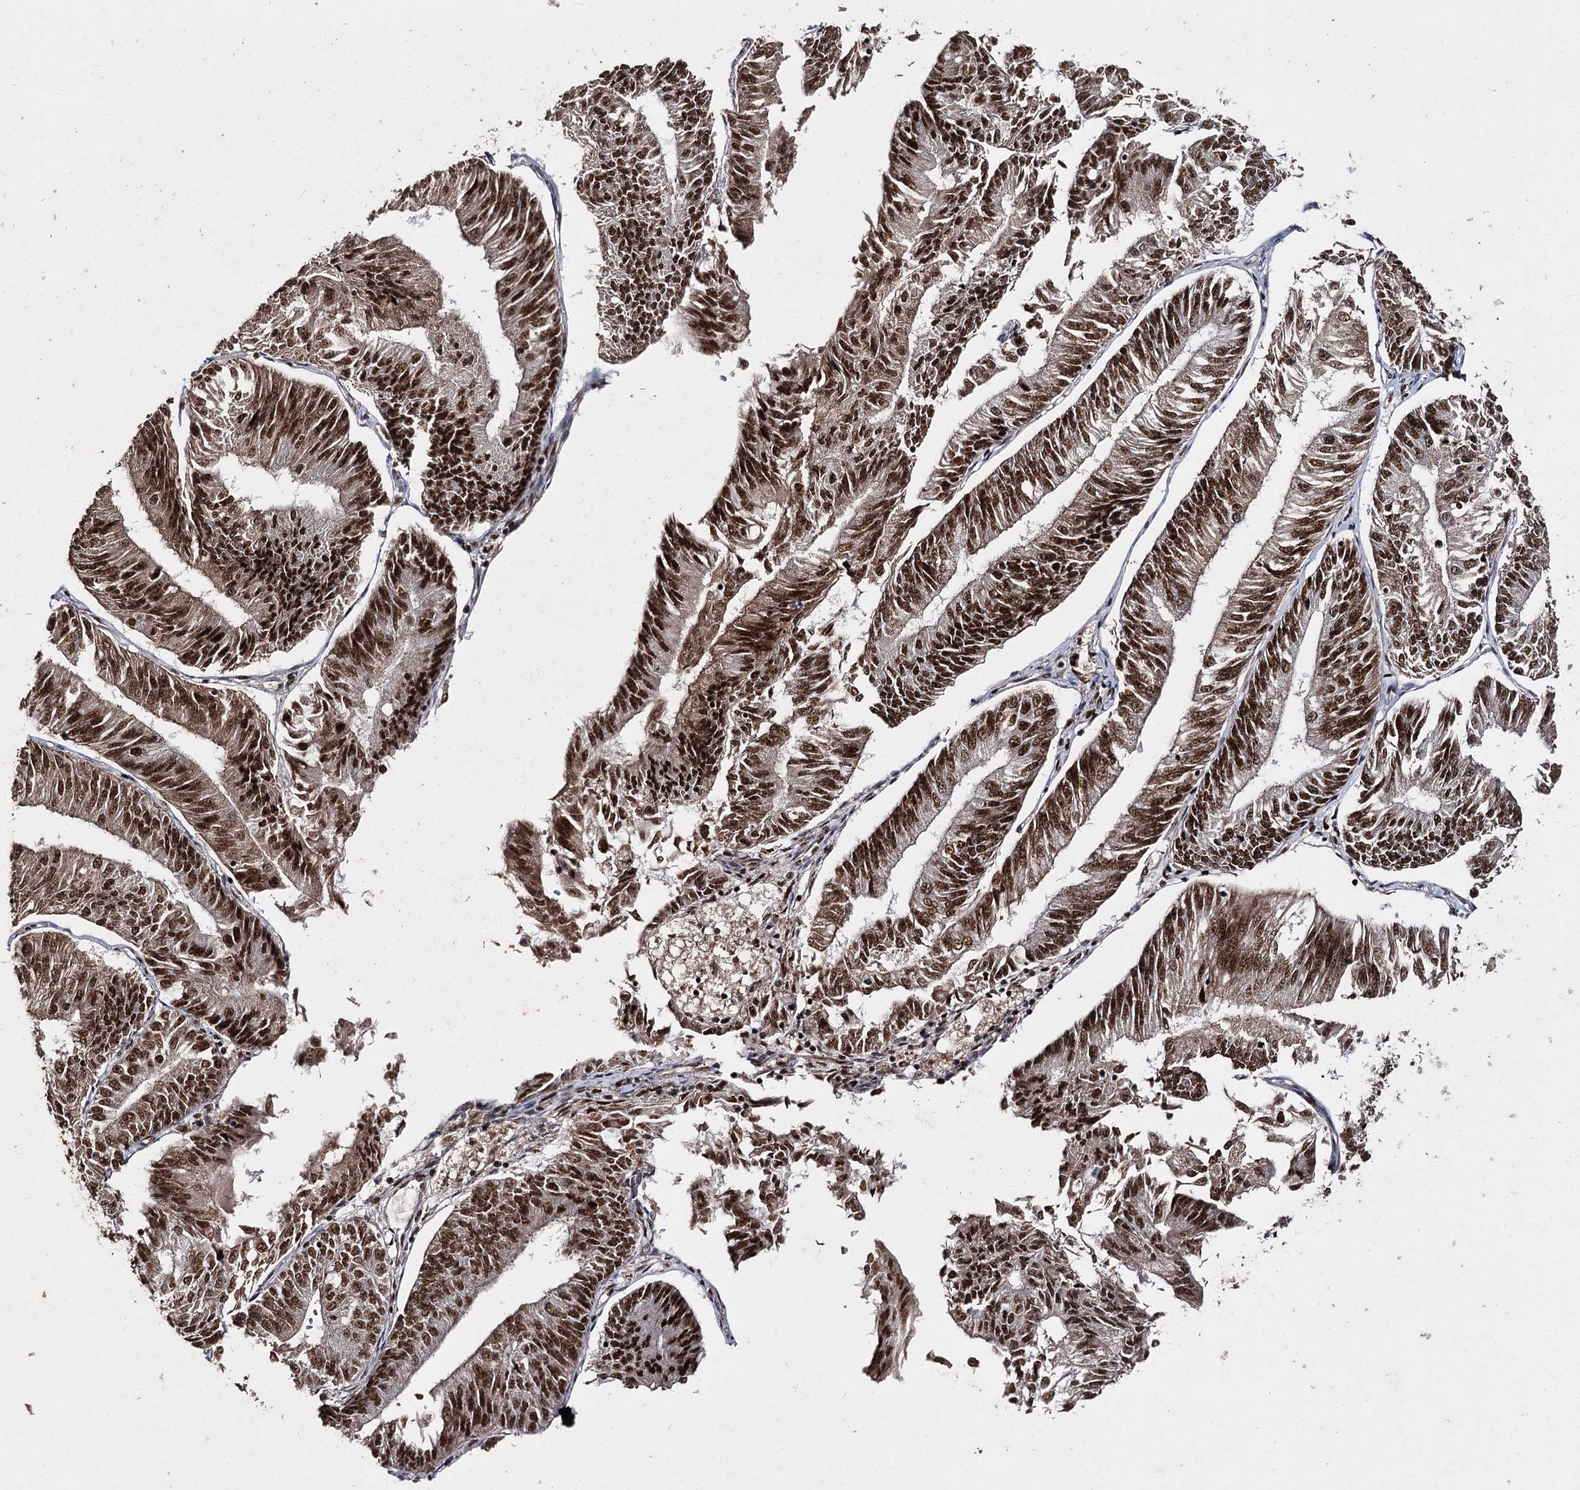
{"staining": {"intensity": "strong", "quantity": ">75%", "location": "nuclear"}, "tissue": "endometrial cancer", "cell_type": "Tumor cells", "image_type": "cancer", "snomed": [{"axis": "morphology", "description": "Adenocarcinoma, NOS"}, {"axis": "topography", "description": "Endometrium"}], "caption": "Human endometrial adenocarcinoma stained with a protein marker shows strong staining in tumor cells.", "gene": "U2SURP", "patient": {"sex": "female", "age": 58}}